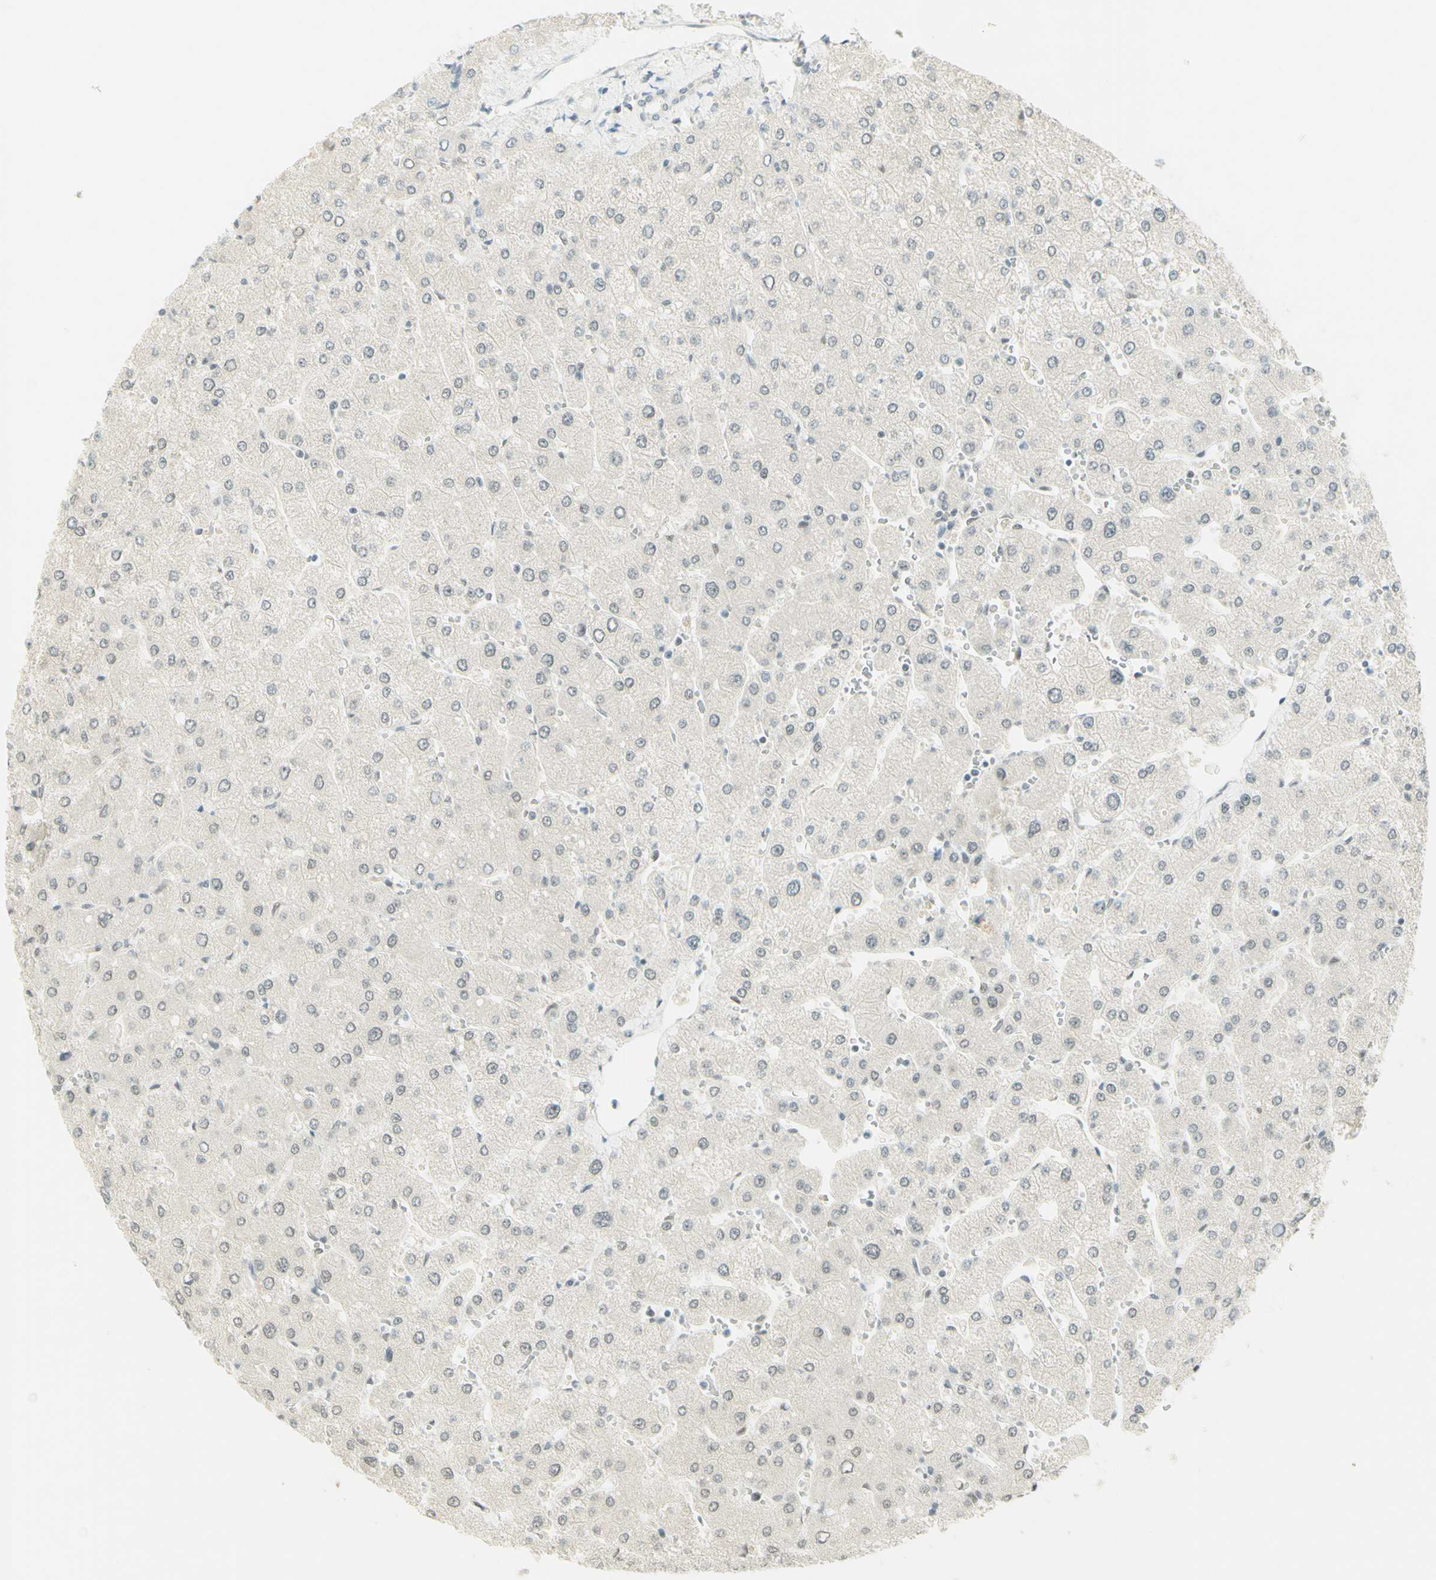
{"staining": {"intensity": "negative", "quantity": "none", "location": "none"}, "tissue": "liver", "cell_type": "Cholangiocytes", "image_type": "normal", "snomed": [{"axis": "morphology", "description": "Normal tissue, NOS"}, {"axis": "topography", "description": "Liver"}], "caption": "This is a photomicrograph of immunohistochemistry staining of benign liver, which shows no expression in cholangiocytes. (DAB immunohistochemistry visualized using brightfield microscopy, high magnification).", "gene": "PMS2", "patient": {"sex": "male", "age": 55}}